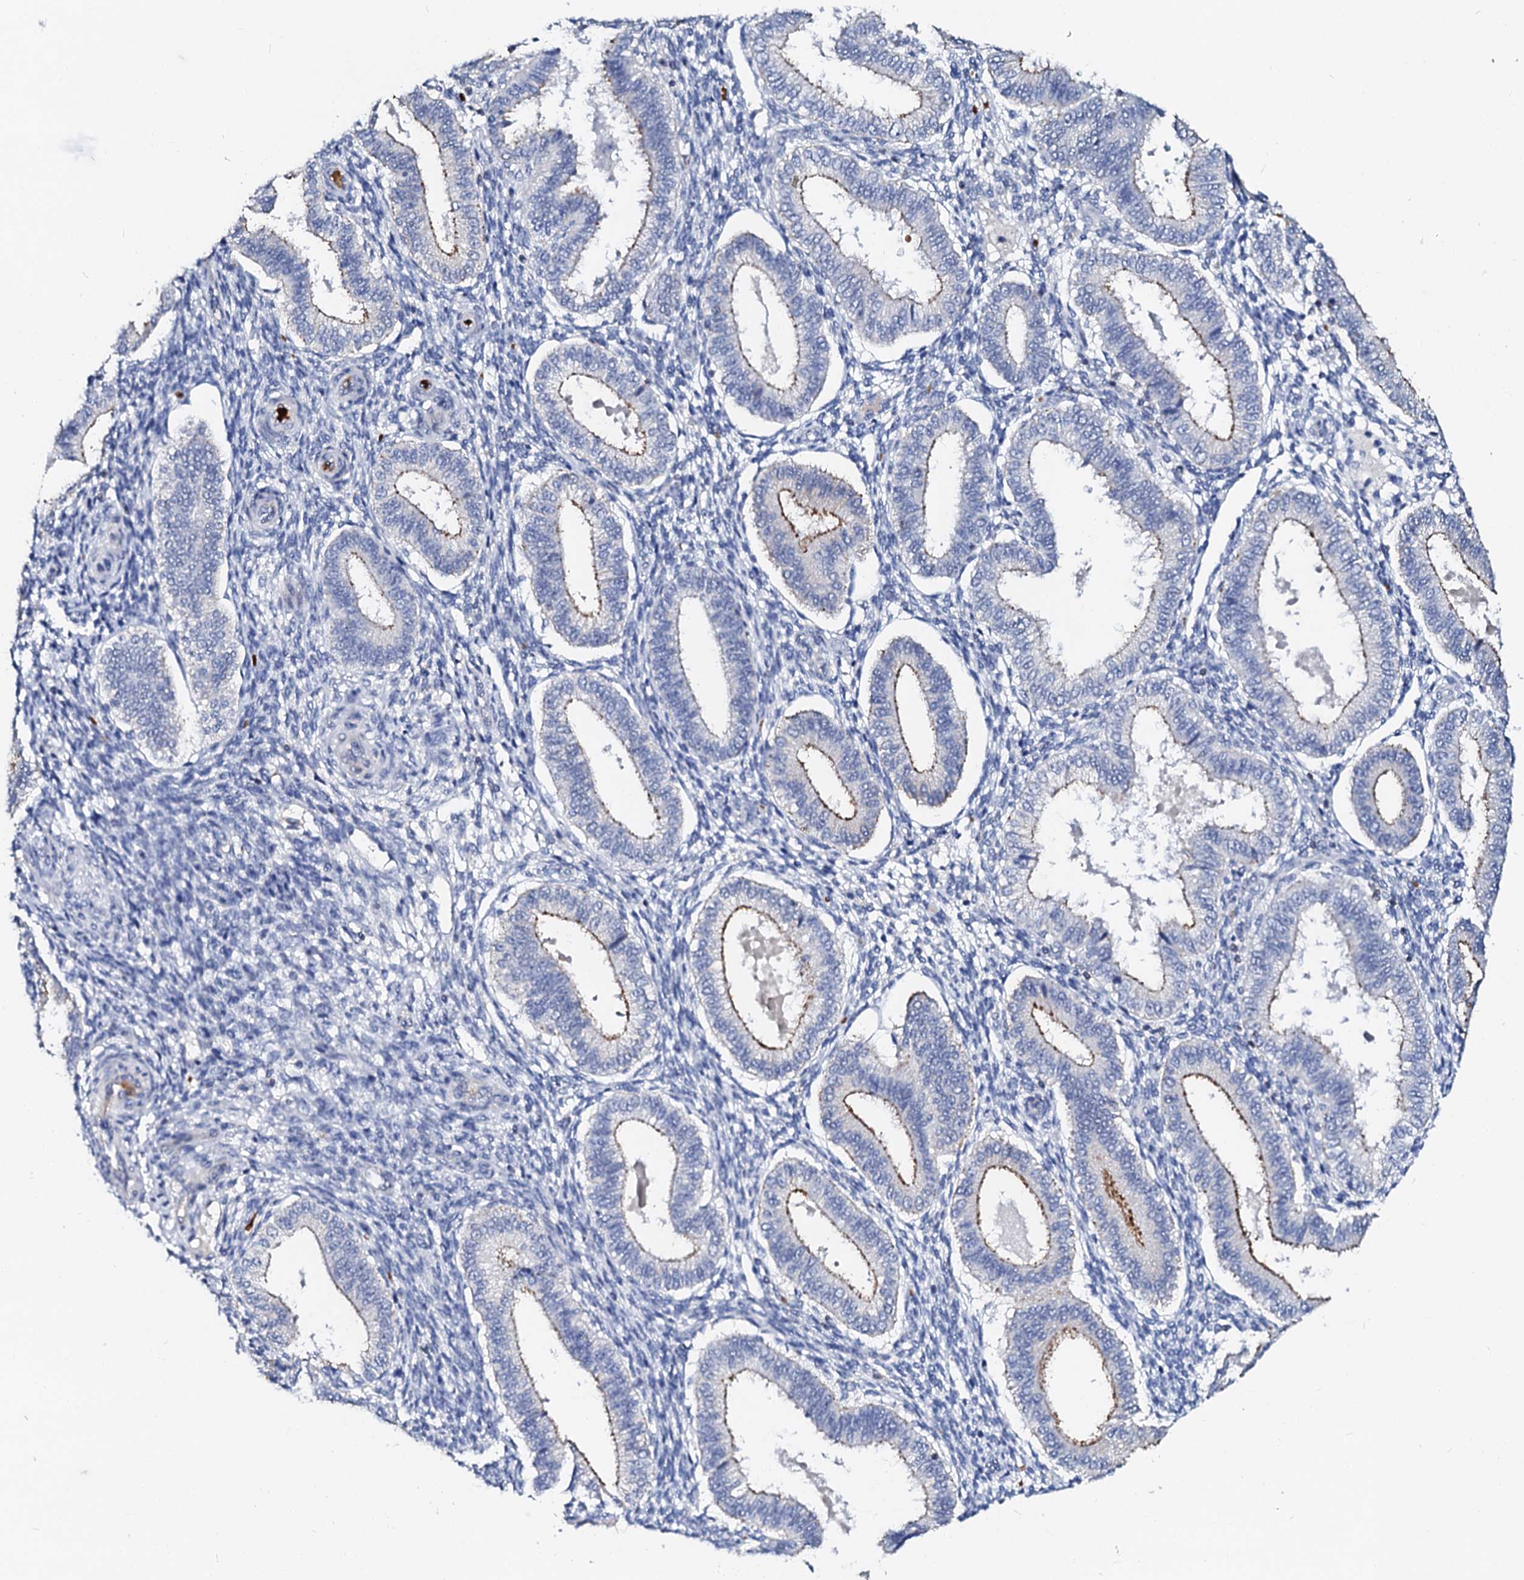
{"staining": {"intensity": "negative", "quantity": "none", "location": "none"}, "tissue": "endometrium", "cell_type": "Cells in endometrial stroma", "image_type": "normal", "snomed": [{"axis": "morphology", "description": "Normal tissue, NOS"}, {"axis": "topography", "description": "Endometrium"}], "caption": "Endometrium stained for a protein using immunohistochemistry reveals no staining cells in endometrial stroma.", "gene": "RAB27A", "patient": {"sex": "female", "age": 39}}